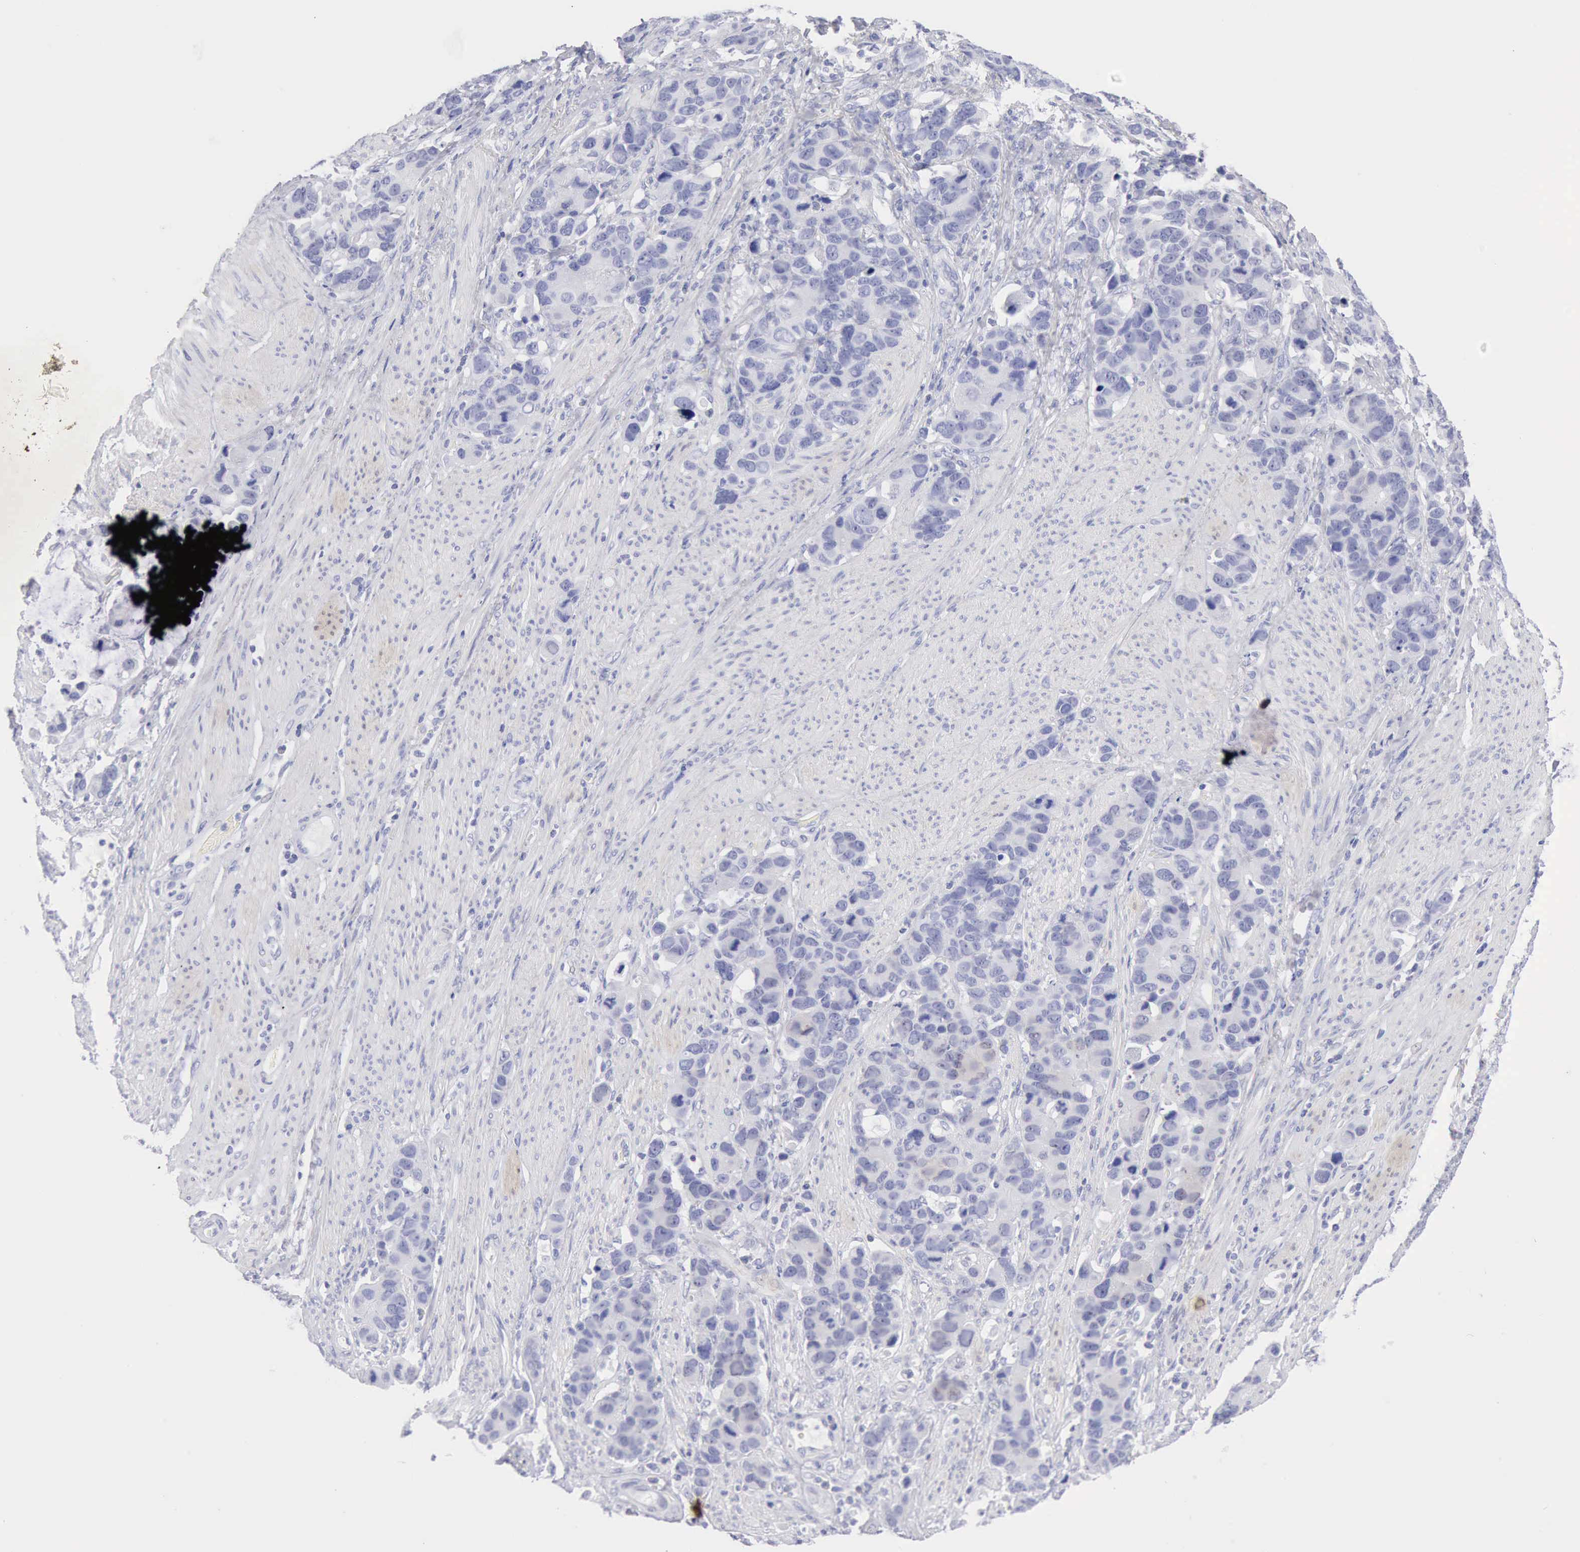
{"staining": {"intensity": "negative", "quantity": "none", "location": "none"}, "tissue": "stomach cancer", "cell_type": "Tumor cells", "image_type": "cancer", "snomed": [{"axis": "morphology", "description": "Adenocarcinoma, NOS"}, {"axis": "topography", "description": "Stomach, upper"}], "caption": "Stomach adenocarcinoma was stained to show a protein in brown. There is no significant staining in tumor cells.", "gene": "KRT10", "patient": {"sex": "male", "age": 71}}